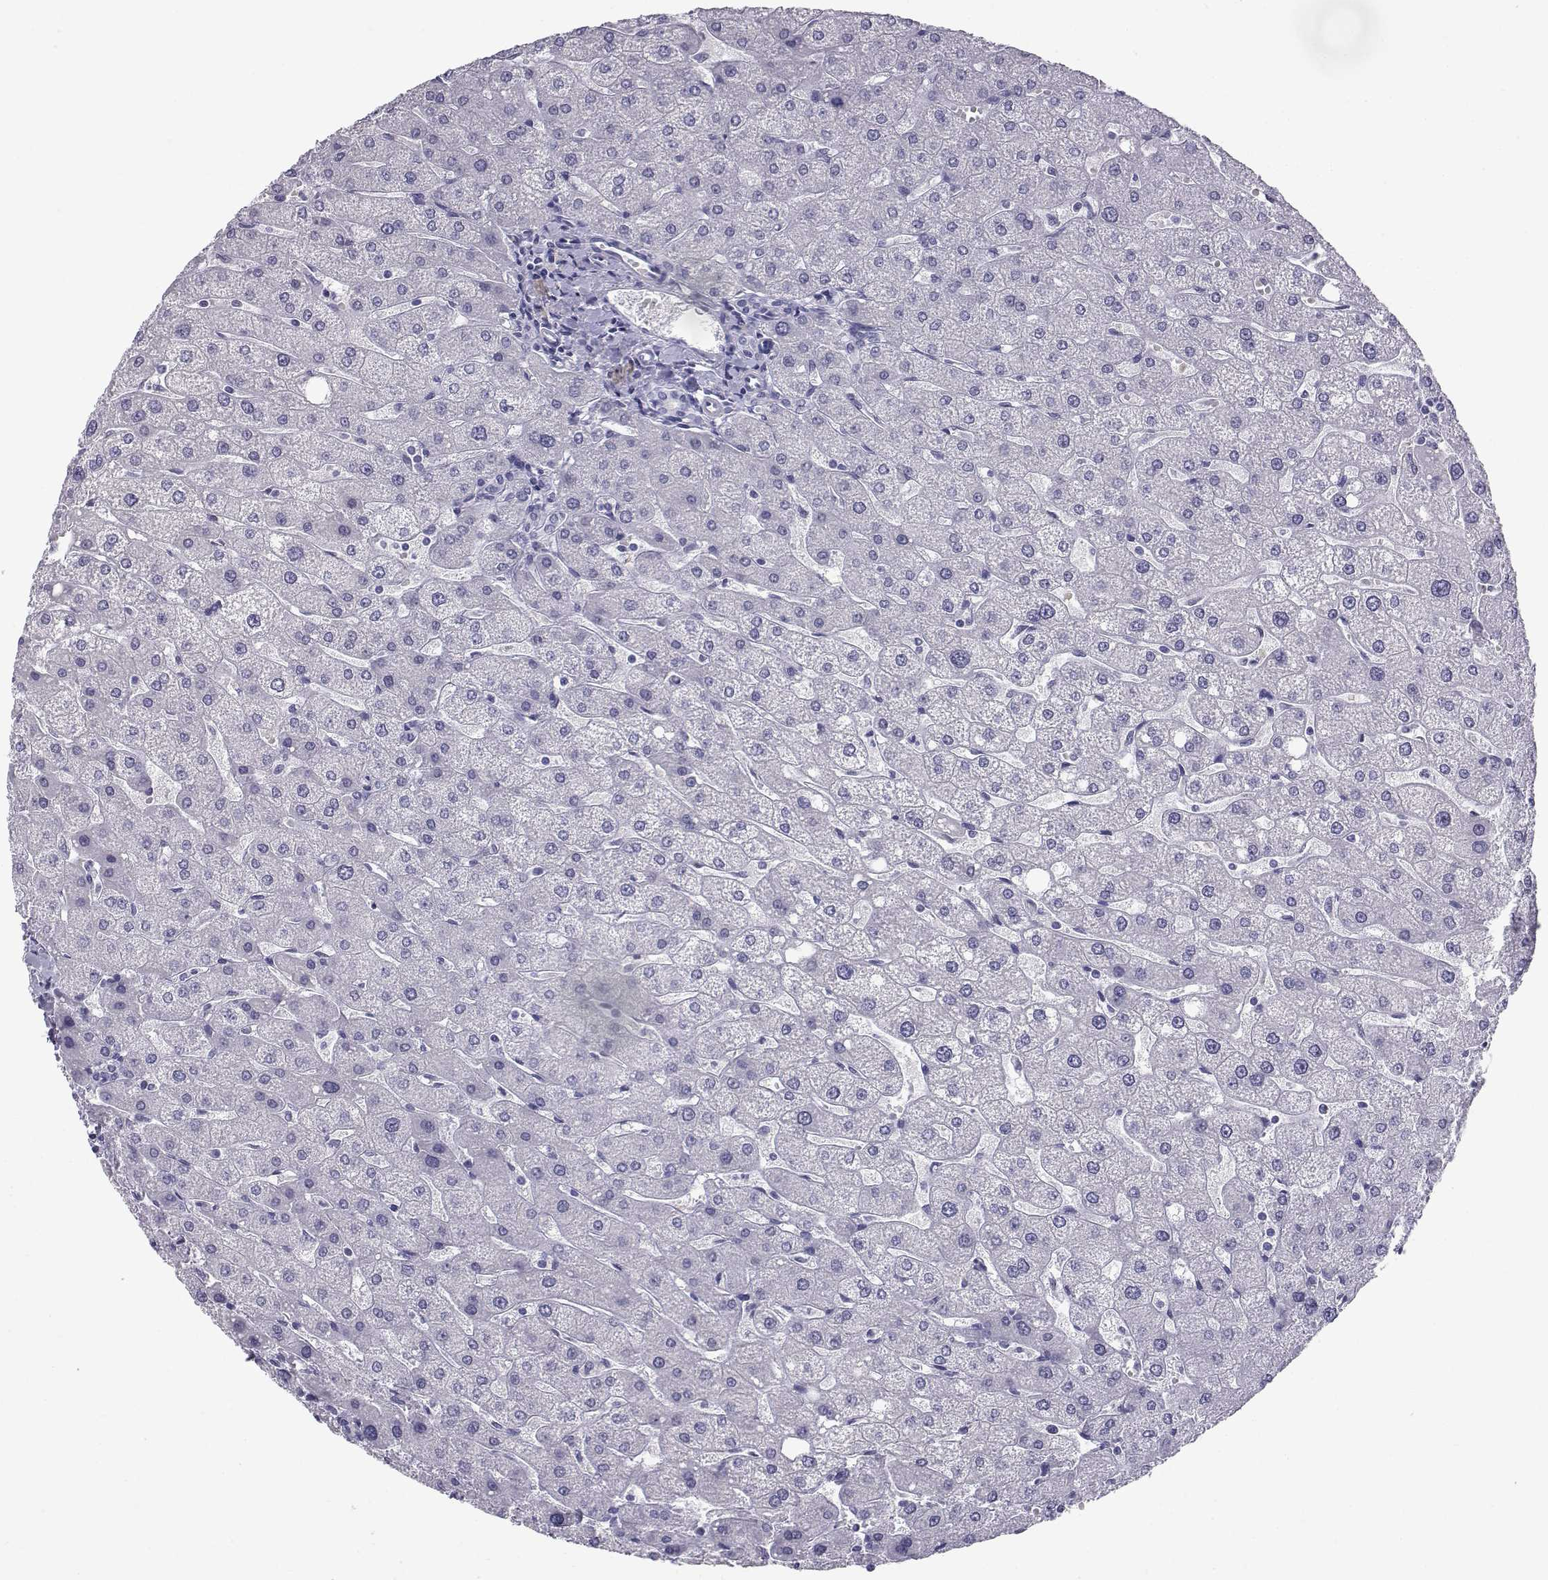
{"staining": {"intensity": "negative", "quantity": "none", "location": "none"}, "tissue": "liver", "cell_type": "Cholangiocytes", "image_type": "normal", "snomed": [{"axis": "morphology", "description": "Normal tissue, NOS"}, {"axis": "topography", "description": "Liver"}], "caption": "An immunohistochemistry photomicrograph of normal liver is shown. There is no staining in cholangiocytes of liver. The staining is performed using DAB (3,3'-diaminobenzidine) brown chromogen with nuclei counter-stained in using hematoxylin.", "gene": "RNASE12", "patient": {"sex": "male", "age": 67}}